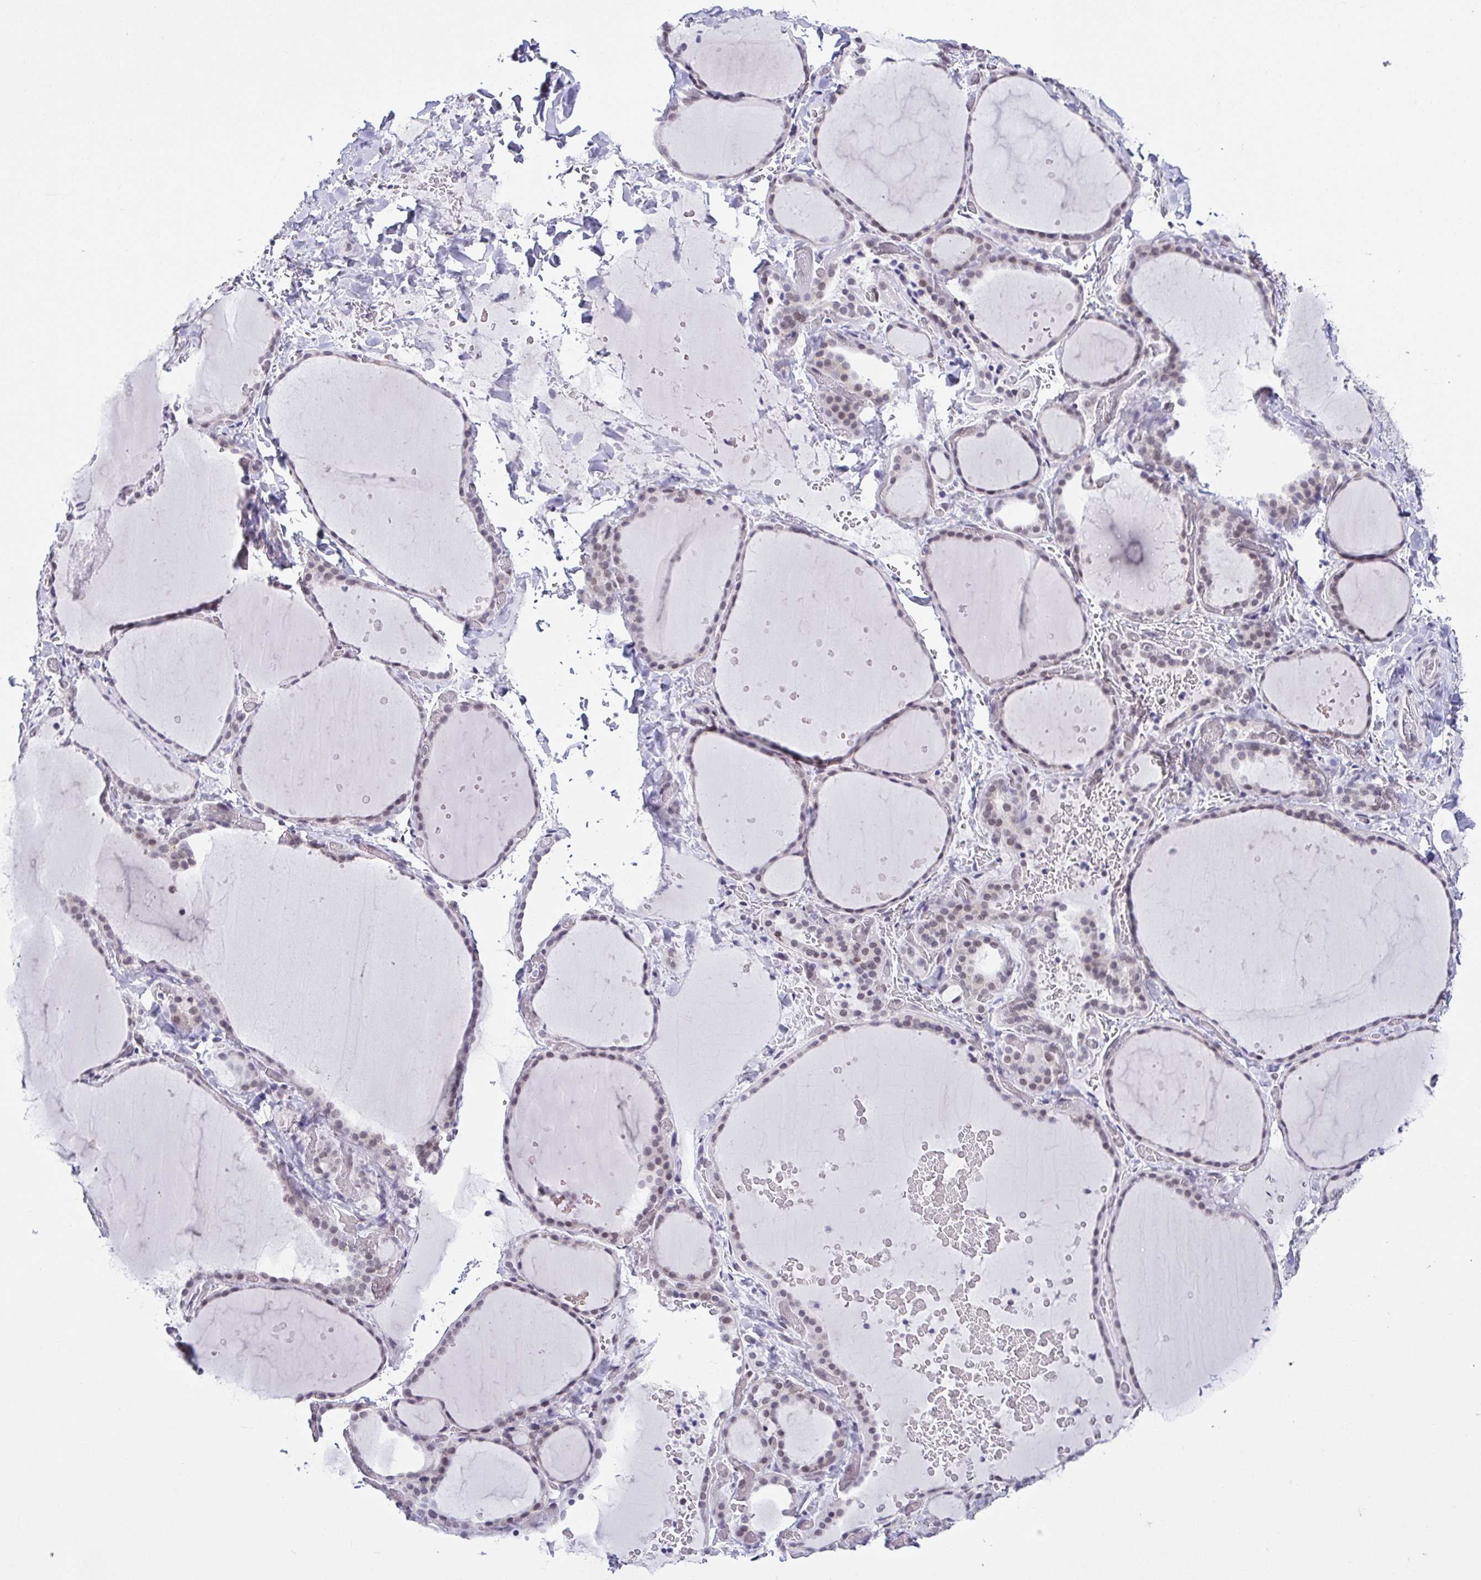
{"staining": {"intensity": "moderate", "quantity": "25%-75%", "location": "cytoplasmic/membranous,nuclear"}, "tissue": "thyroid gland", "cell_type": "Glandular cells", "image_type": "normal", "snomed": [{"axis": "morphology", "description": "Normal tissue, NOS"}, {"axis": "topography", "description": "Thyroid gland"}], "caption": "IHC image of benign human thyroid gland stained for a protein (brown), which reveals medium levels of moderate cytoplasmic/membranous,nuclear positivity in approximately 25%-75% of glandular cells.", "gene": "RBM3", "patient": {"sex": "female", "age": 36}}